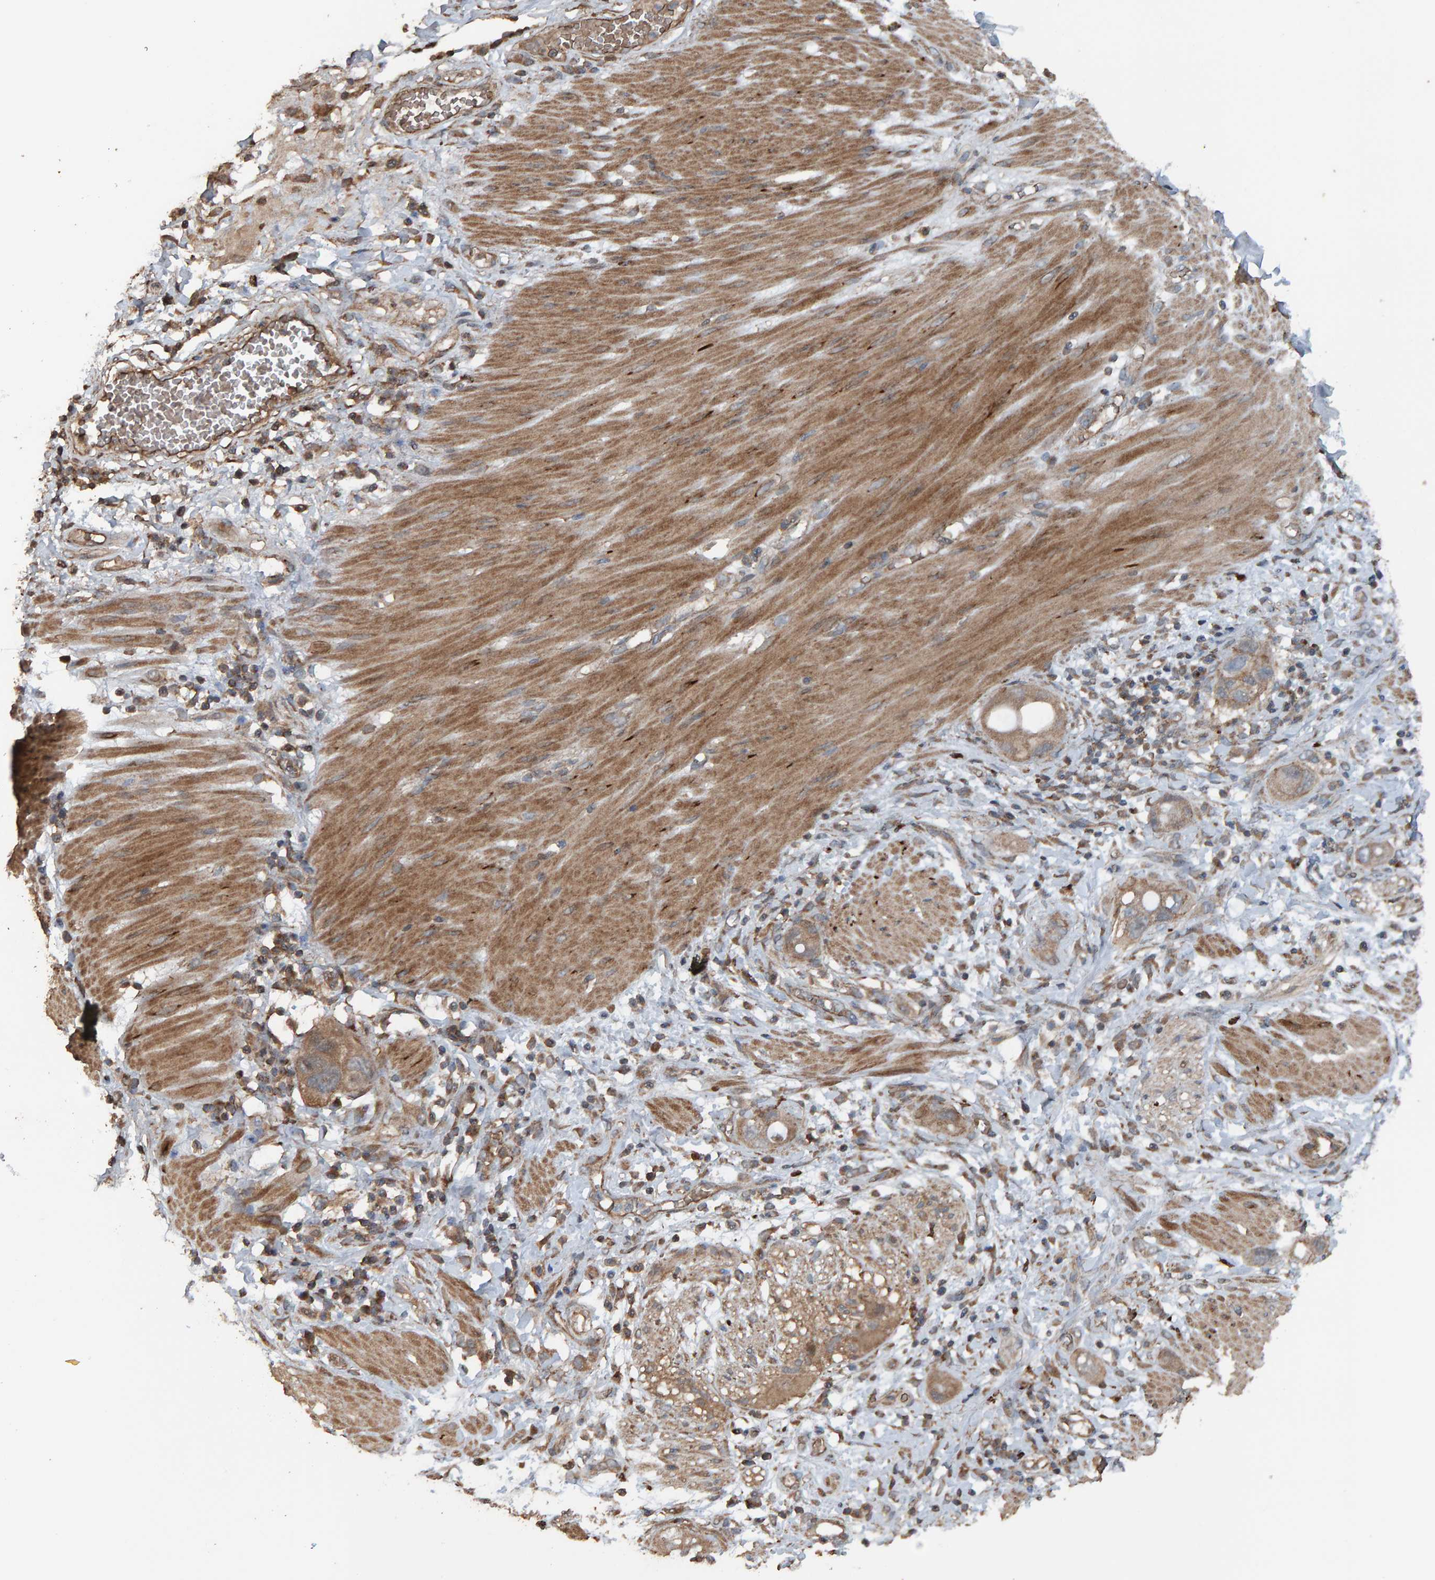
{"staining": {"intensity": "moderate", "quantity": ">75%", "location": "cytoplasmic/membranous"}, "tissue": "stomach cancer", "cell_type": "Tumor cells", "image_type": "cancer", "snomed": [{"axis": "morphology", "description": "Adenocarcinoma, NOS"}, {"axis": "topography", "description": "Stomach"}, {"axis": "topography", "description": "Stomach, lower"}], "caption": "A micrograph showing moderate cytoplasmic/membranous positivity in approximately >75% of tumor cells in stomach cancer, as visualized by brown immunohistochemical staining.", "gene": "DUS1L", "patient": {"sex": "female", "age": 48}}